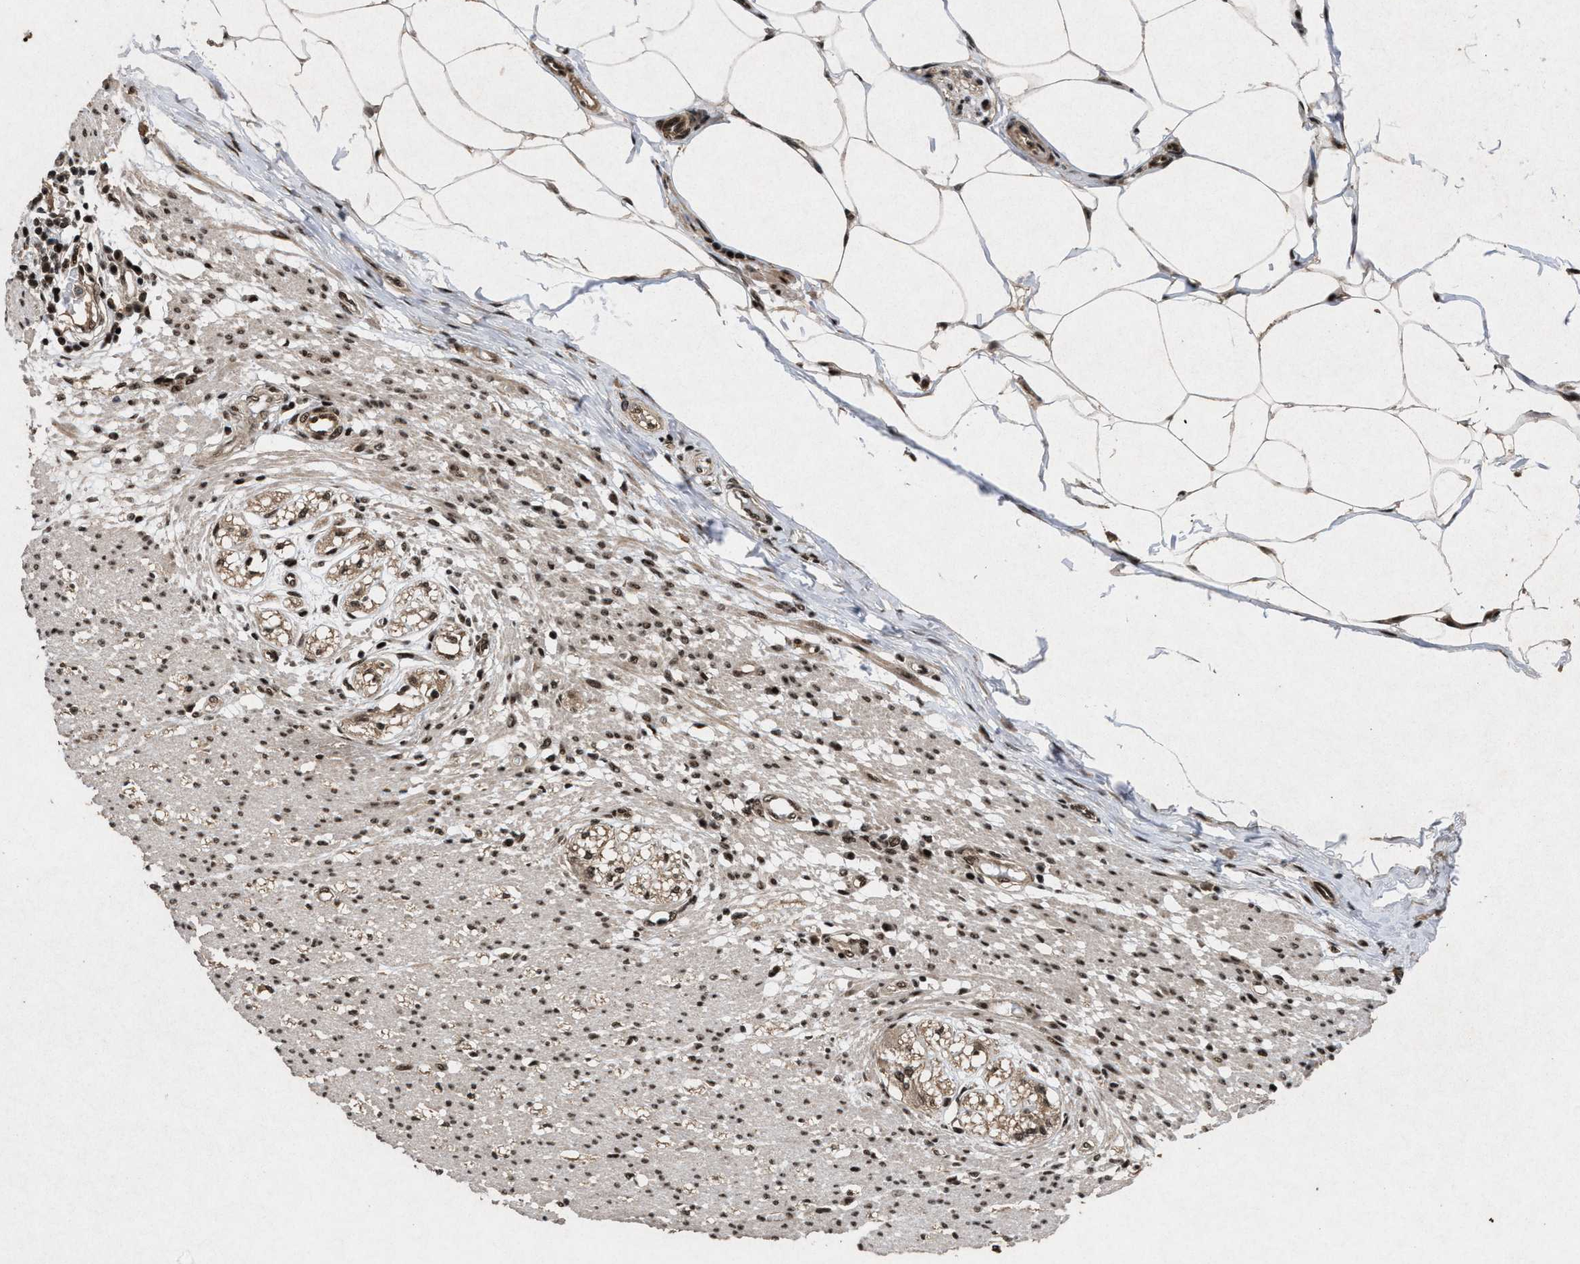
{"staining": {"intensity": "strong", "quantity": ">75%", "location": "cytoplasmic/membranous,nuclear"}, "tissue": "smooth muscle", "cell_type": "Smooth muscle cells", "image_type": "normal", "snomed": [{"axis": "morphology", "description": "Normal tissue, NOS"}, {"axis": "morphology", "description": "Adenocarcinoma, NOS"}, {"axis": "topography", "description": "Colon"}, {"axis": "topography", "description": "Peripheral nerve tissue"}], "caption": "This image shows IHC staining of benign smooth muscle, with high strong cytoplasmic/membranous,nuclear positivity in about >75% of smooth muscle cells.", "gene": "WIZ", "patient": {"sex": "male", "age": 14}}